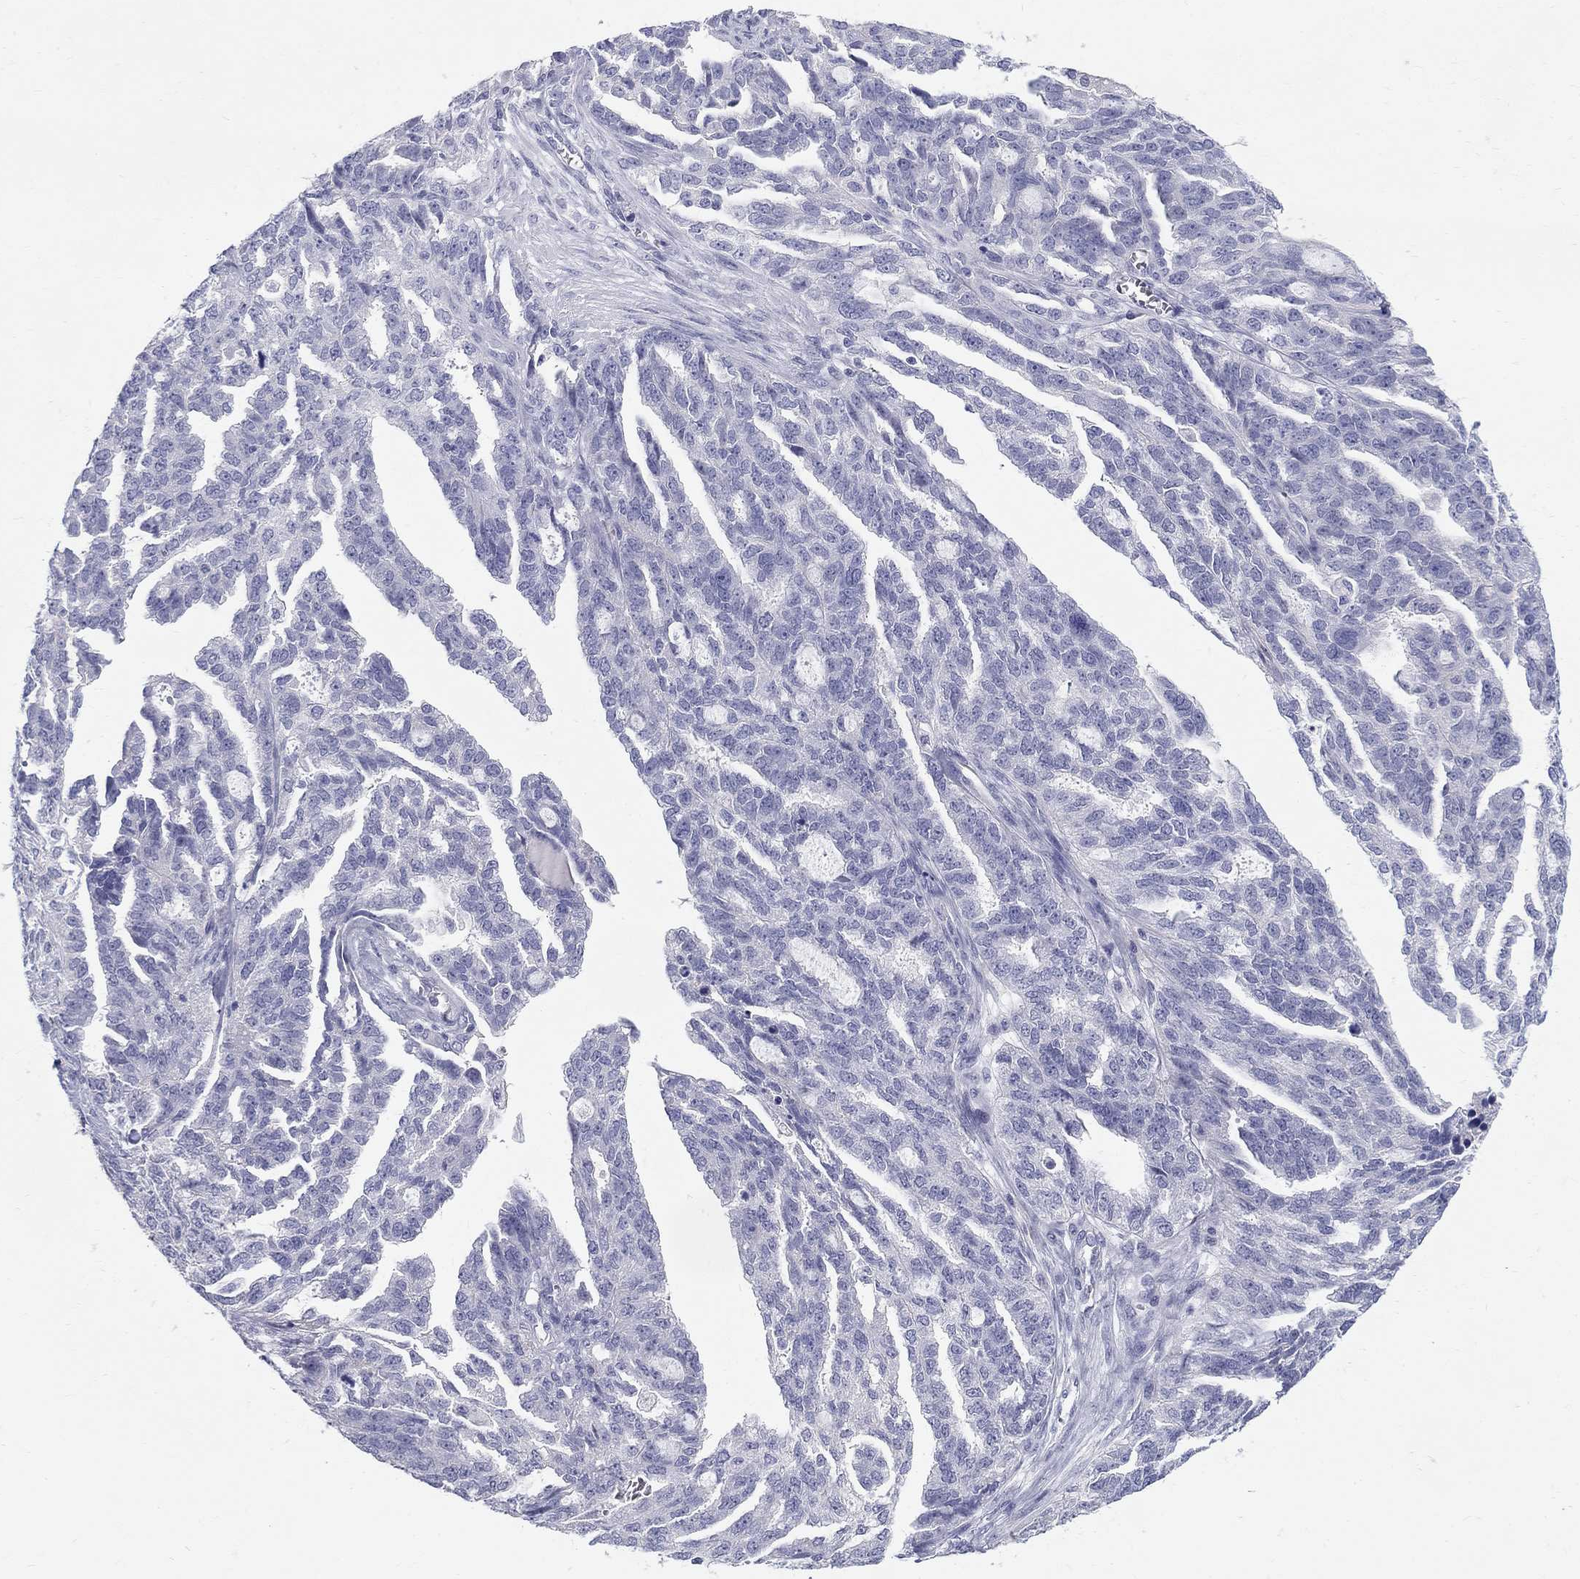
{"staining": {"intensity": "negative", "quantity": "none", "location": "none"}, "tissue": "ovarian cancer", "cell_type": "Tumor cells", "image_type": "cancer", "snomed": [{"axis": "morphology", "description": "Cystadenocarcinoma, serous, NOS"}, {"axis": "topography", "description": "Ovary"}], "caption": "This image is of ovarian cancer (serous cystadenocarcinoma) stained with immunohistochemistry to label a protein in brown with the nuclei are counter-stained blue. There is no positivity in tumor cells.", "gene": "MAGEB6", "patient": {"sex": "female", "age": 51}}